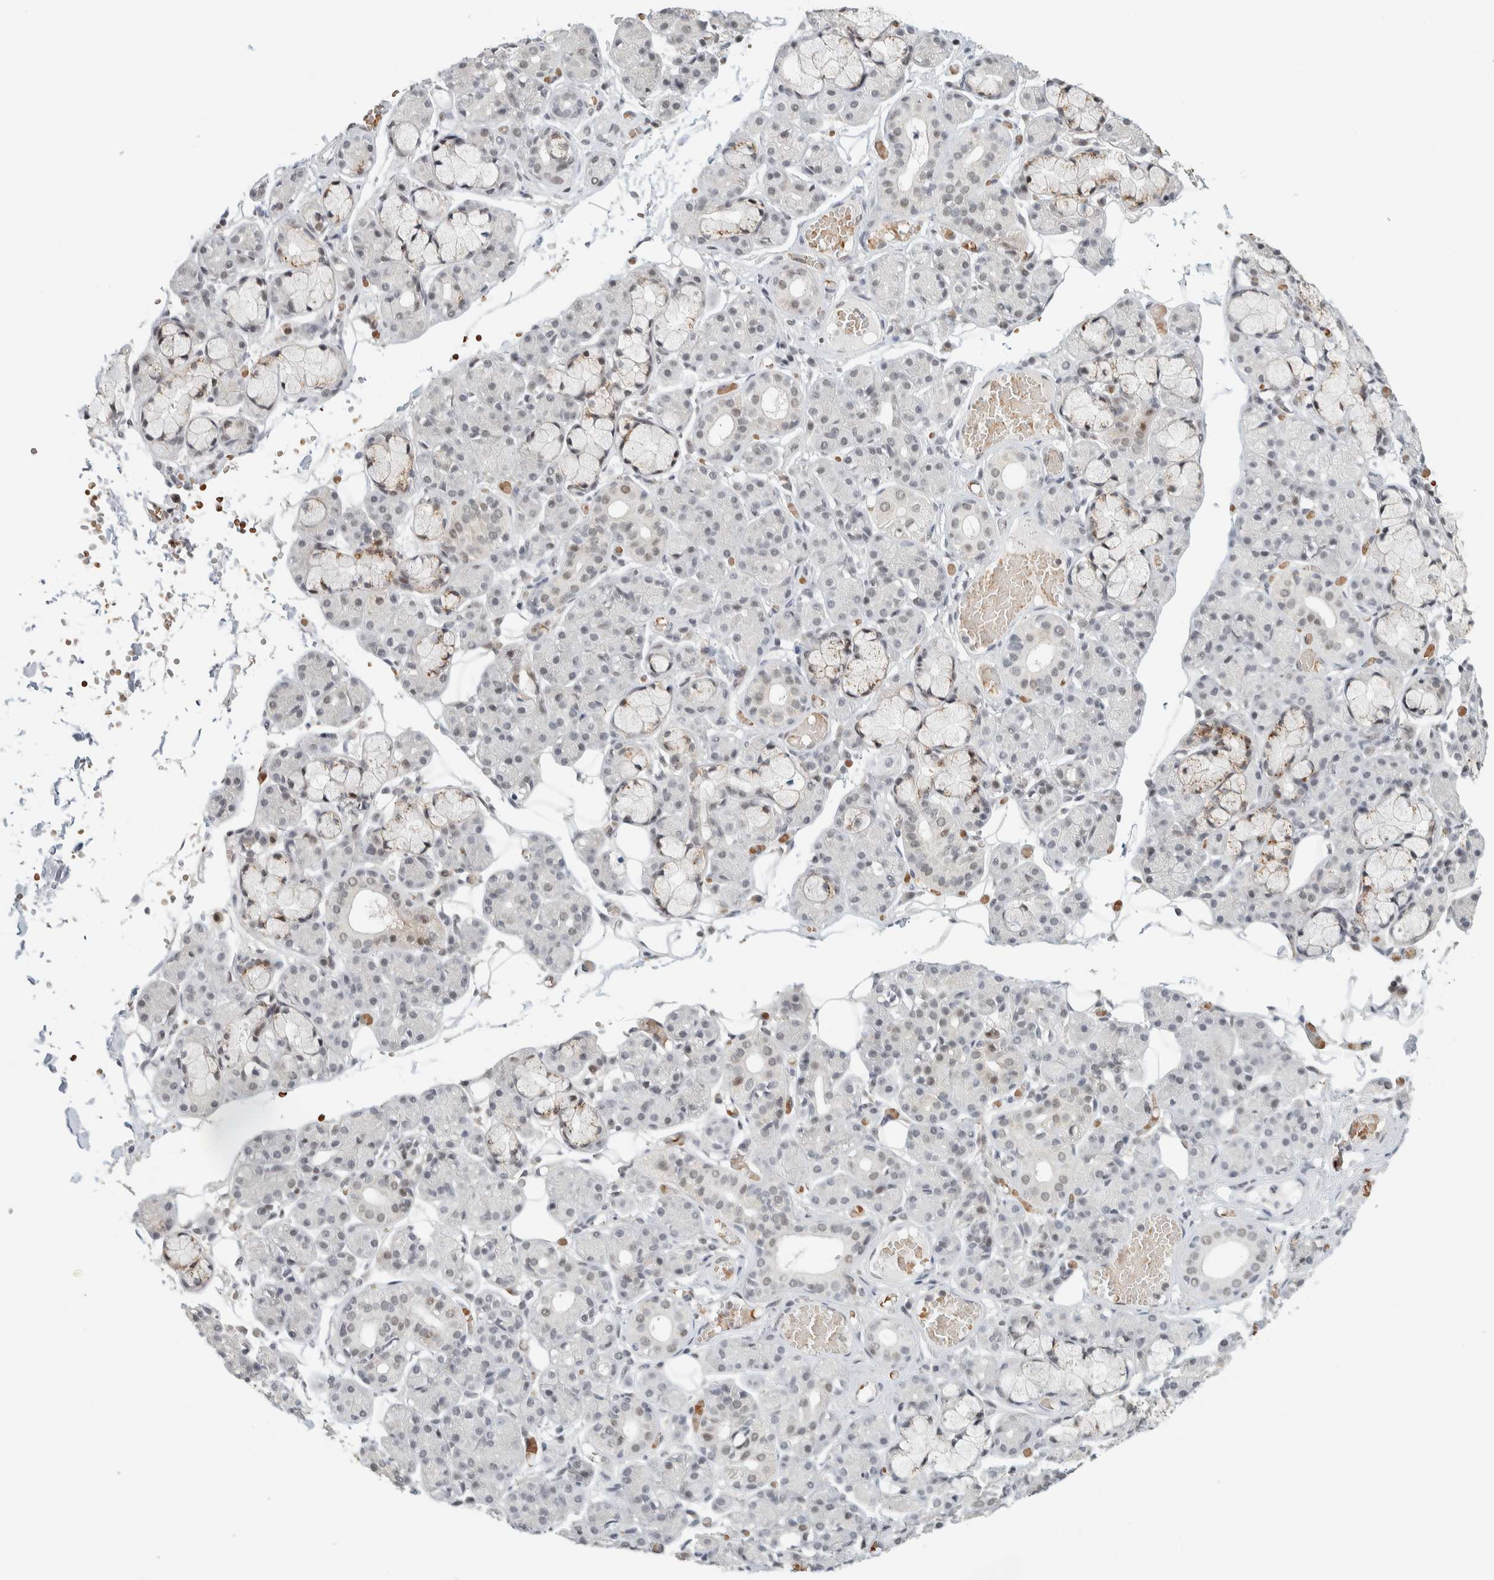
{"staining": {"intensity": "weak", "quantity": "25%-75%", "location": "nuclear"}, "tissue": "salivary gland", "cell_type": "Glandular cells", "image_type": "normal", "snomed": [{"axis": "morphology", "description": "Normal tissue, NOS"}, {"axis": "topography", "description": "Salivary gland"}], "caption": "Brown immunohistochemical staining in unremarkable human salivary gland displays weak nuclear expression in about 25%-75% of glandular cells. (DAB (3,3'-diaminobenzidine) = brown stain, brightfield microscopy at high magnification).", "gene": "ZBTB2", "patient": {"sex": "male", "age": 63}}